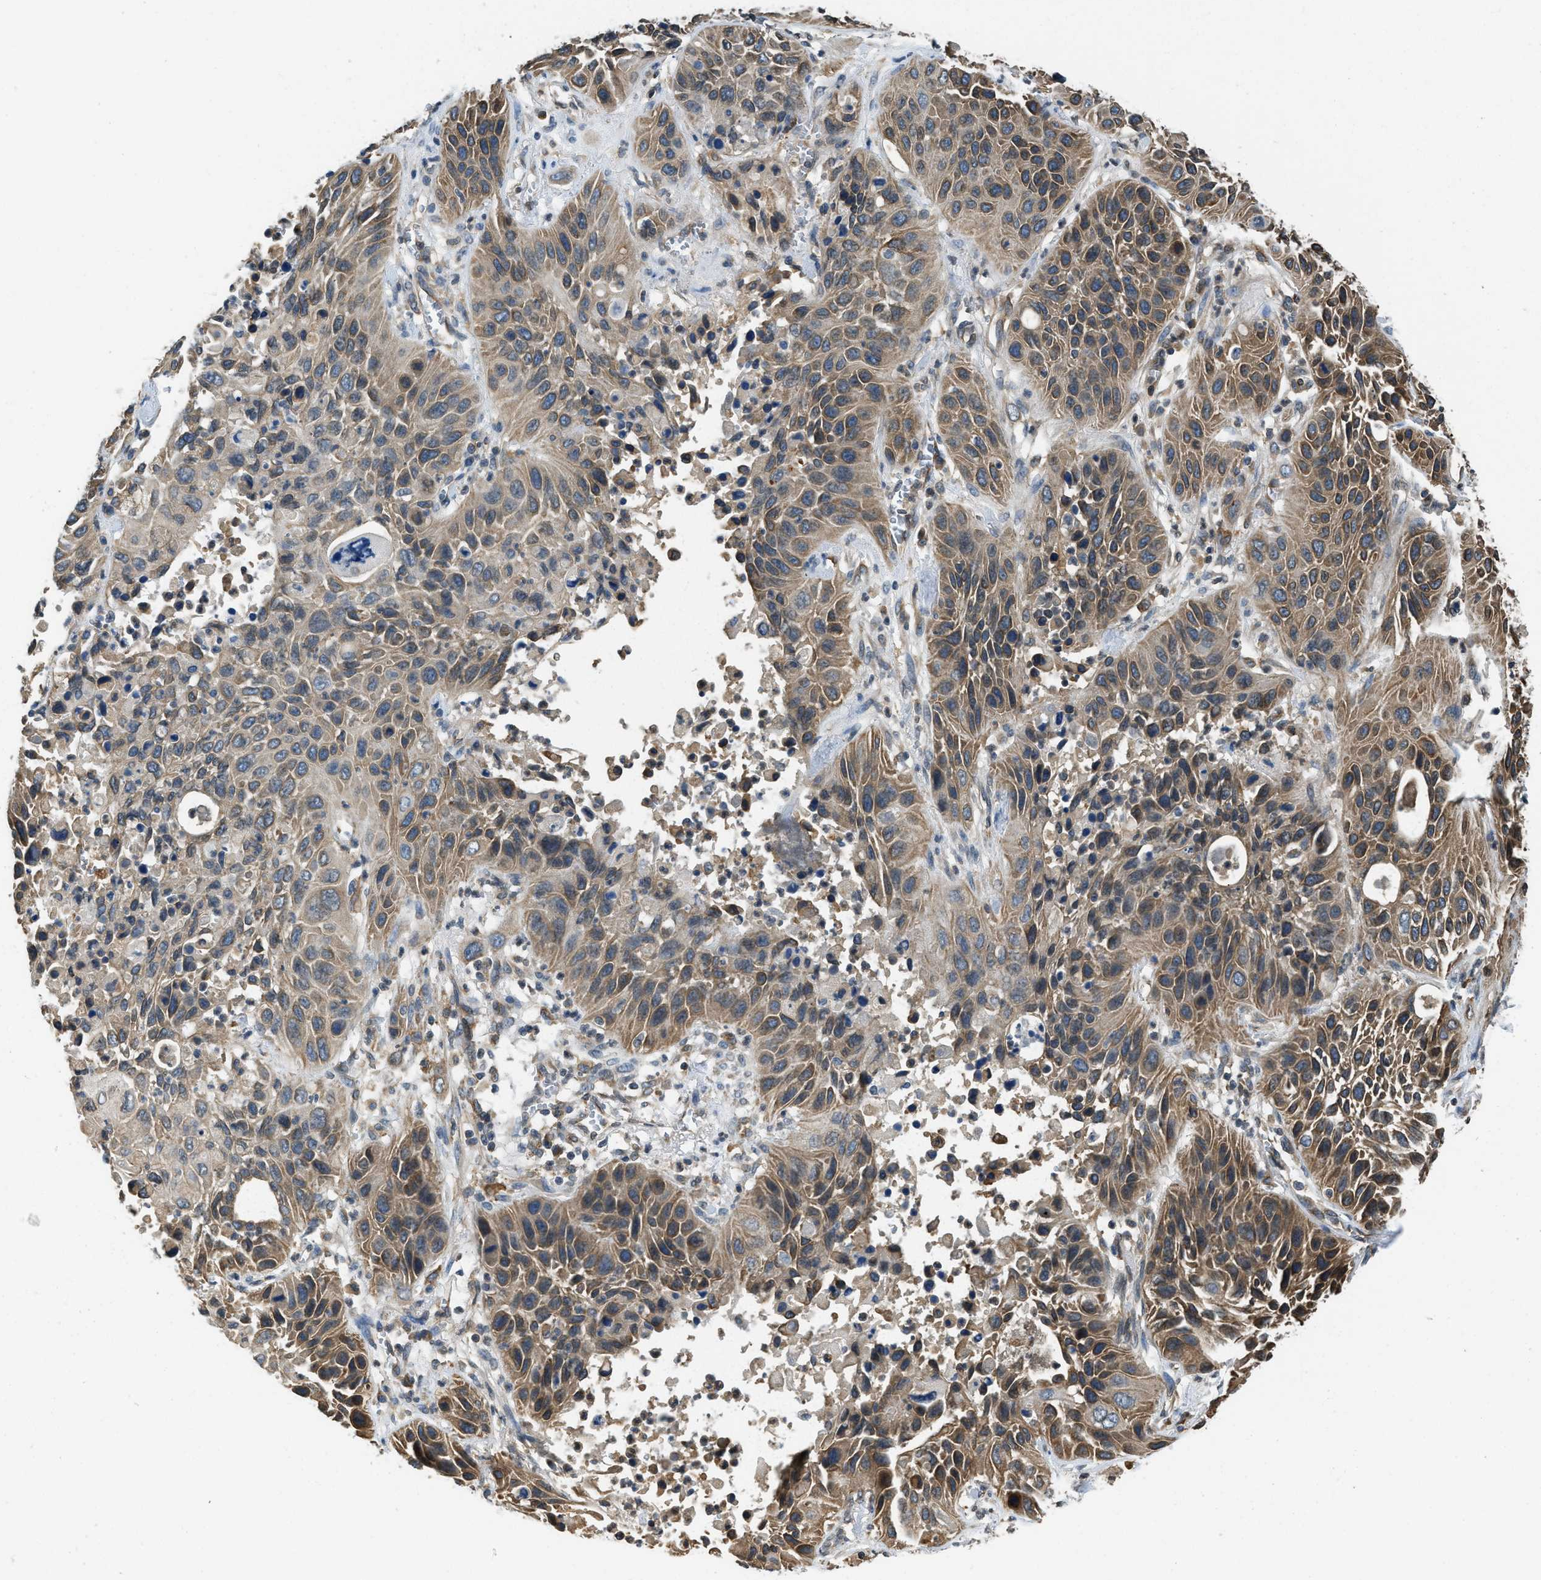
{"staining": {"intensity": "moderate", "quantity": "25%-75%", "location": "cytoplasmic/membranous"}, "tissue": "lung cancer", "cell_type": "Tumor cells", "image_type": "cancer", "snomed": [{"axis": "morphology", "description": "Squamous cell carcinoma, NOS"}, {"axis": "topography", "description": "Lung"}], "caption": "A photomicrograph of human lung cancer (squamous cell carcinoma) stained for a protein shows moderate cytoplasmic/membranous brown staining in tumor cells.", "gene": "BCAP31", "patient": {"sex": "female", "age": 76}}